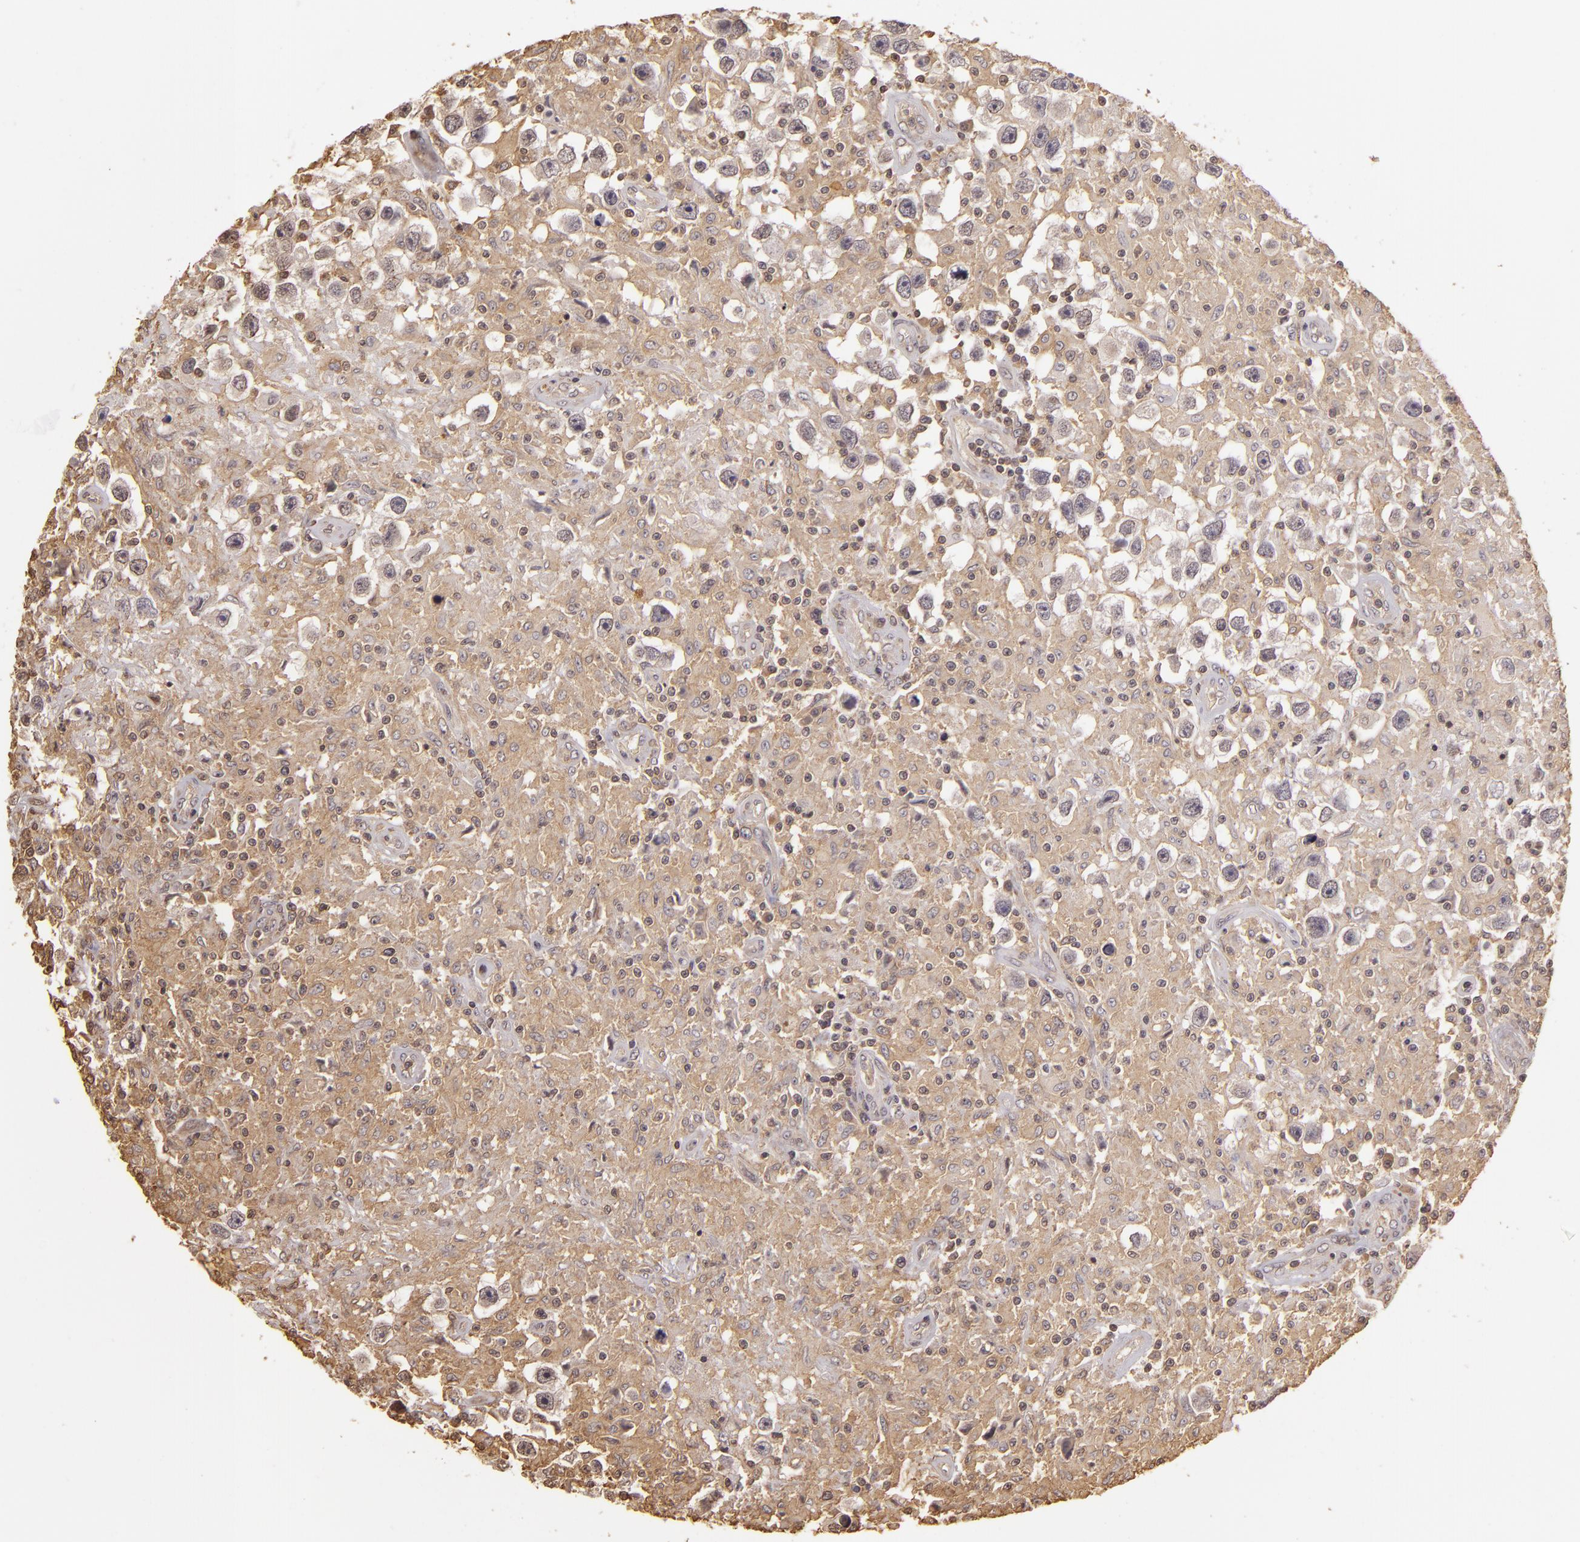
{"staining": {"intensity": "weak", "quantity": ">75%", "location": "cytoplasmic/membranous"}, "tissue": "testis cancer", "cell_type": "Tumor cells", "image_type": "cancer", "snomed": [{"axis": "morphology", "description": "Seminoma, NOS"}, {"axis": "topography", "description": "Testis"}], "caption": "The image displays immunohistochemical staining of testis cancer. There is weak cytoplasmic/membranous staining is appreciated in approximately >75% of tumor cells.", "gene": "ARPC2", "patient": {"sex": "male", "age": 34}}